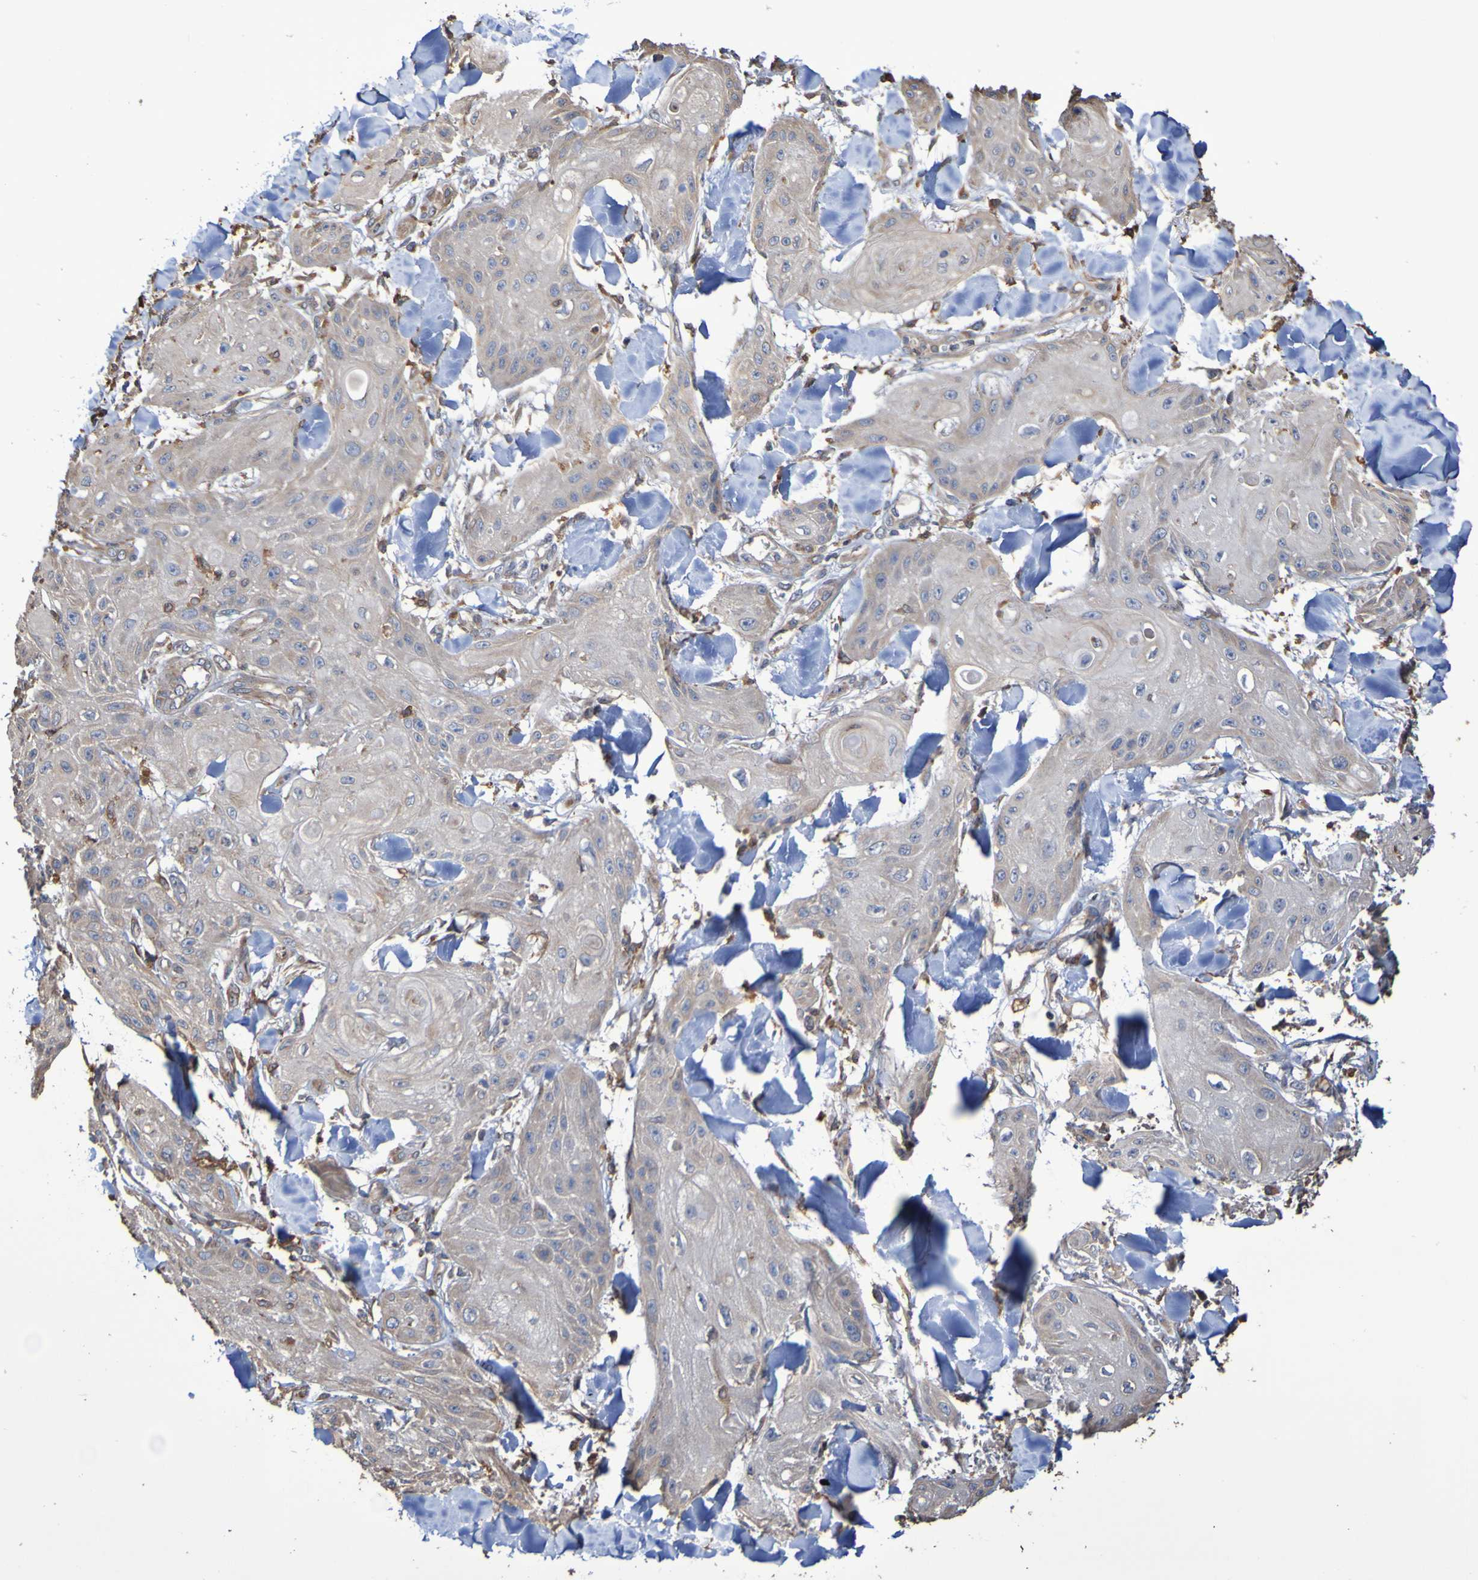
{"staining": {"intensity": "negative", "quantity": "none", "location": "none"}, "tissue": "skin cancer", "cell_type": "Tumor cells", "image_type": "cancer", "snomed": [{"axis": "morphology", "description": "Squamous cell carcinoma, NOS"}, {"axis": "topography", "description": "Skin"}], "caption": "This is an immunohistochemistry photomicrograph of skin cancer. There is no staining in tumor cells.", "gene": "RAB11A", "patient": {"sex": "male", "age": 74}}